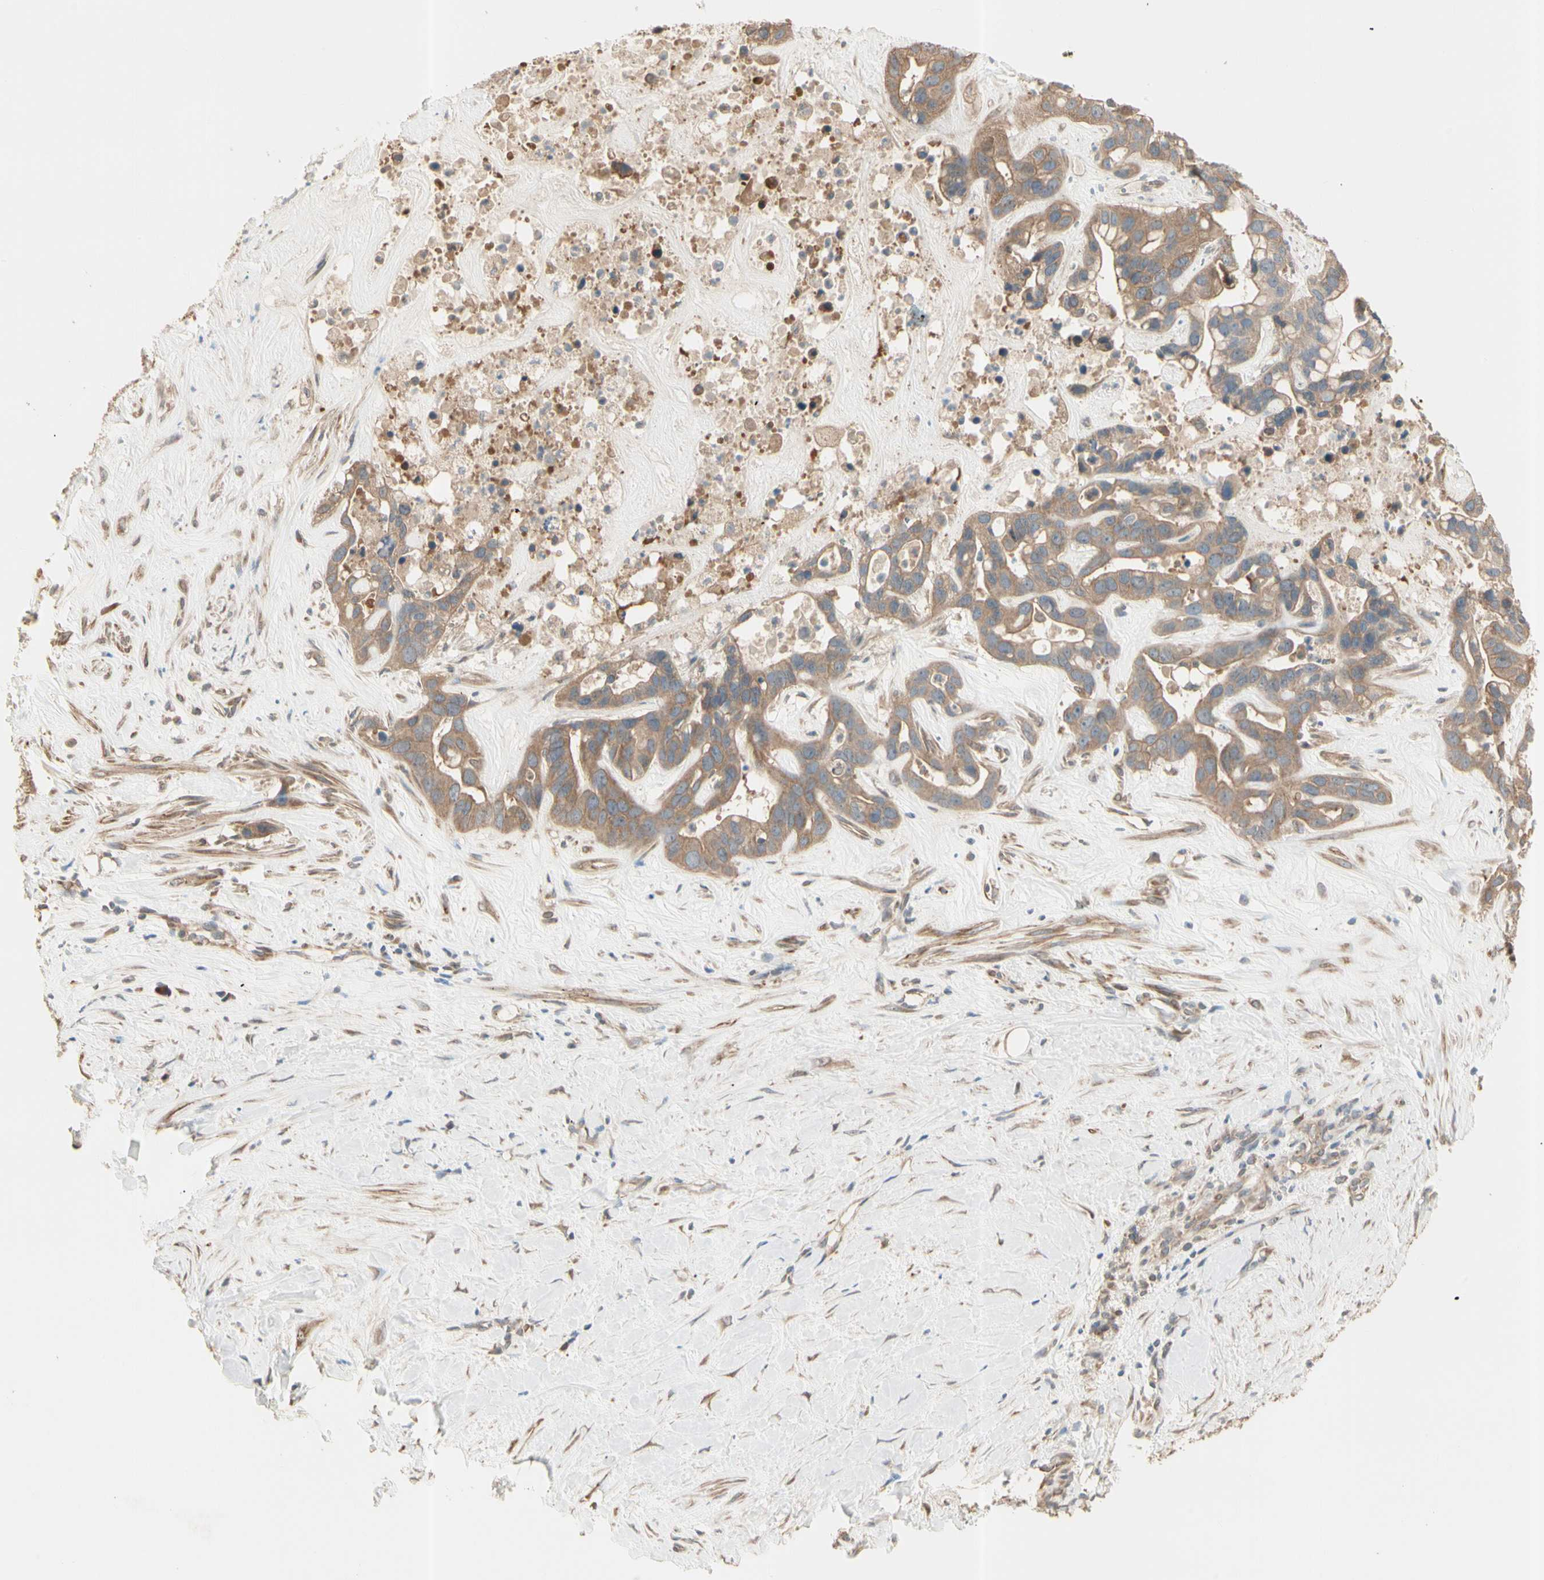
{"staining": {"intensity": "moderate", "quantity": ">75%", "location": "cytoplasmic/membranous"}, "tissue": "liver cancer", "cell_type": "Tumor cells", "image_type": "cancer", "snomed": [{"axis": "morphology", "description": "Cholangiocarcinoma"}, {"axis": "topography", "description": "Liver"}], "caption": "Liver cancer was stained to show a protein in brown. There is medium levels of moderate cytoplasmic/membranous positivity in approximately >75% of tumor cells.", "gene": "IRAG1", "patient": {"sex": "female", "age": 65}}